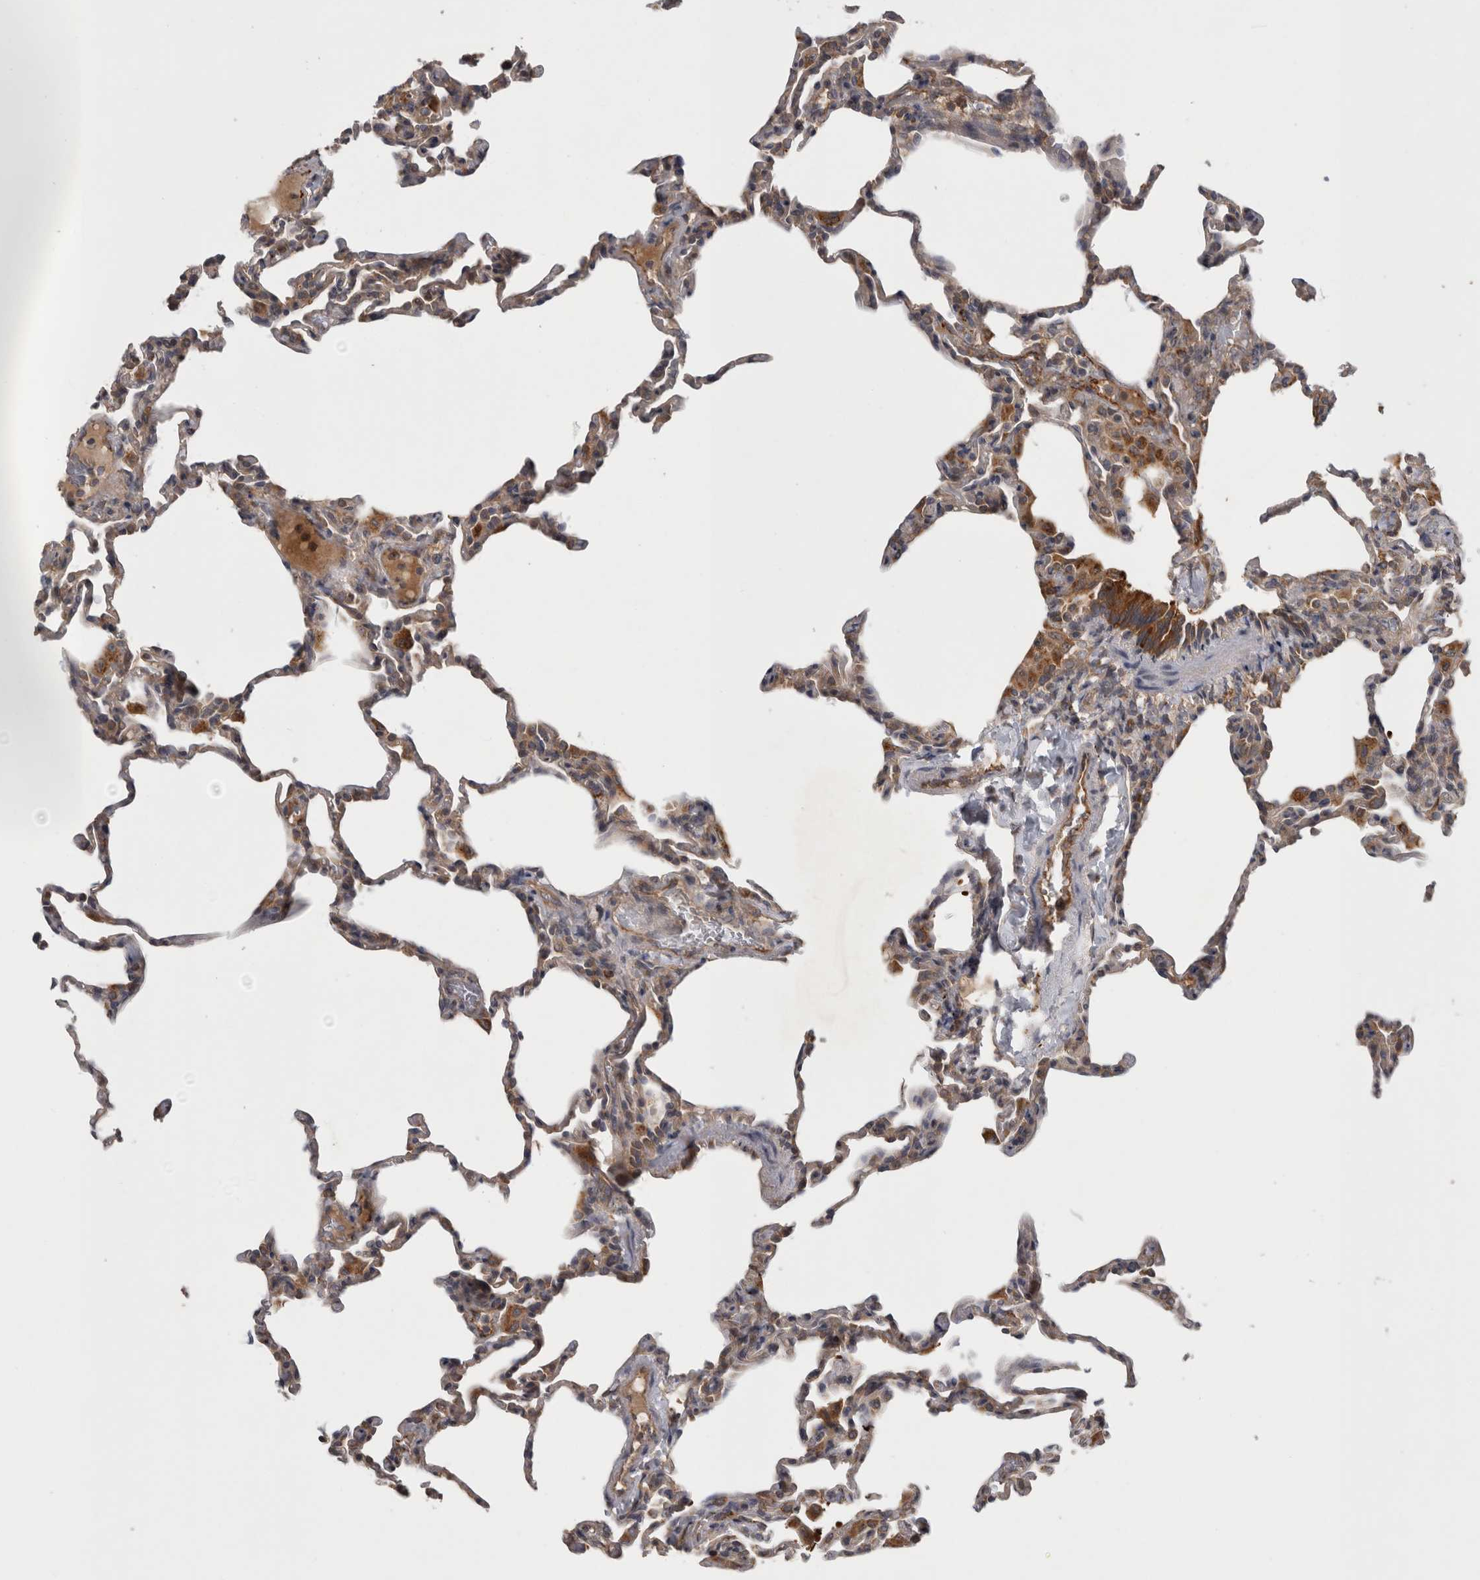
{"staining": {"intensity": "weak", "quantity": "25%-75%", "location": "cytoplasmic/membranous"}, "tissue": "lung", "cell_type": "Alveolar cells", "image_type": "normal", "snomed": [{"axis": "morphology", "description": "Normal tissue, NOS"}, {"axis": "topography", "description": "Lung"}], "caption": "Protein analysis of normal lung demonstrates weak cytoplasmic/membranous staining in approximately 25%-75% of alveolar cells. The protein is stained brown, and the nuclei are stained in blue (DAB IHC with brightfield microscopy, high magnification).", "gene": "TRMT61B", "patient": {"sex": "male", "age": 20}}